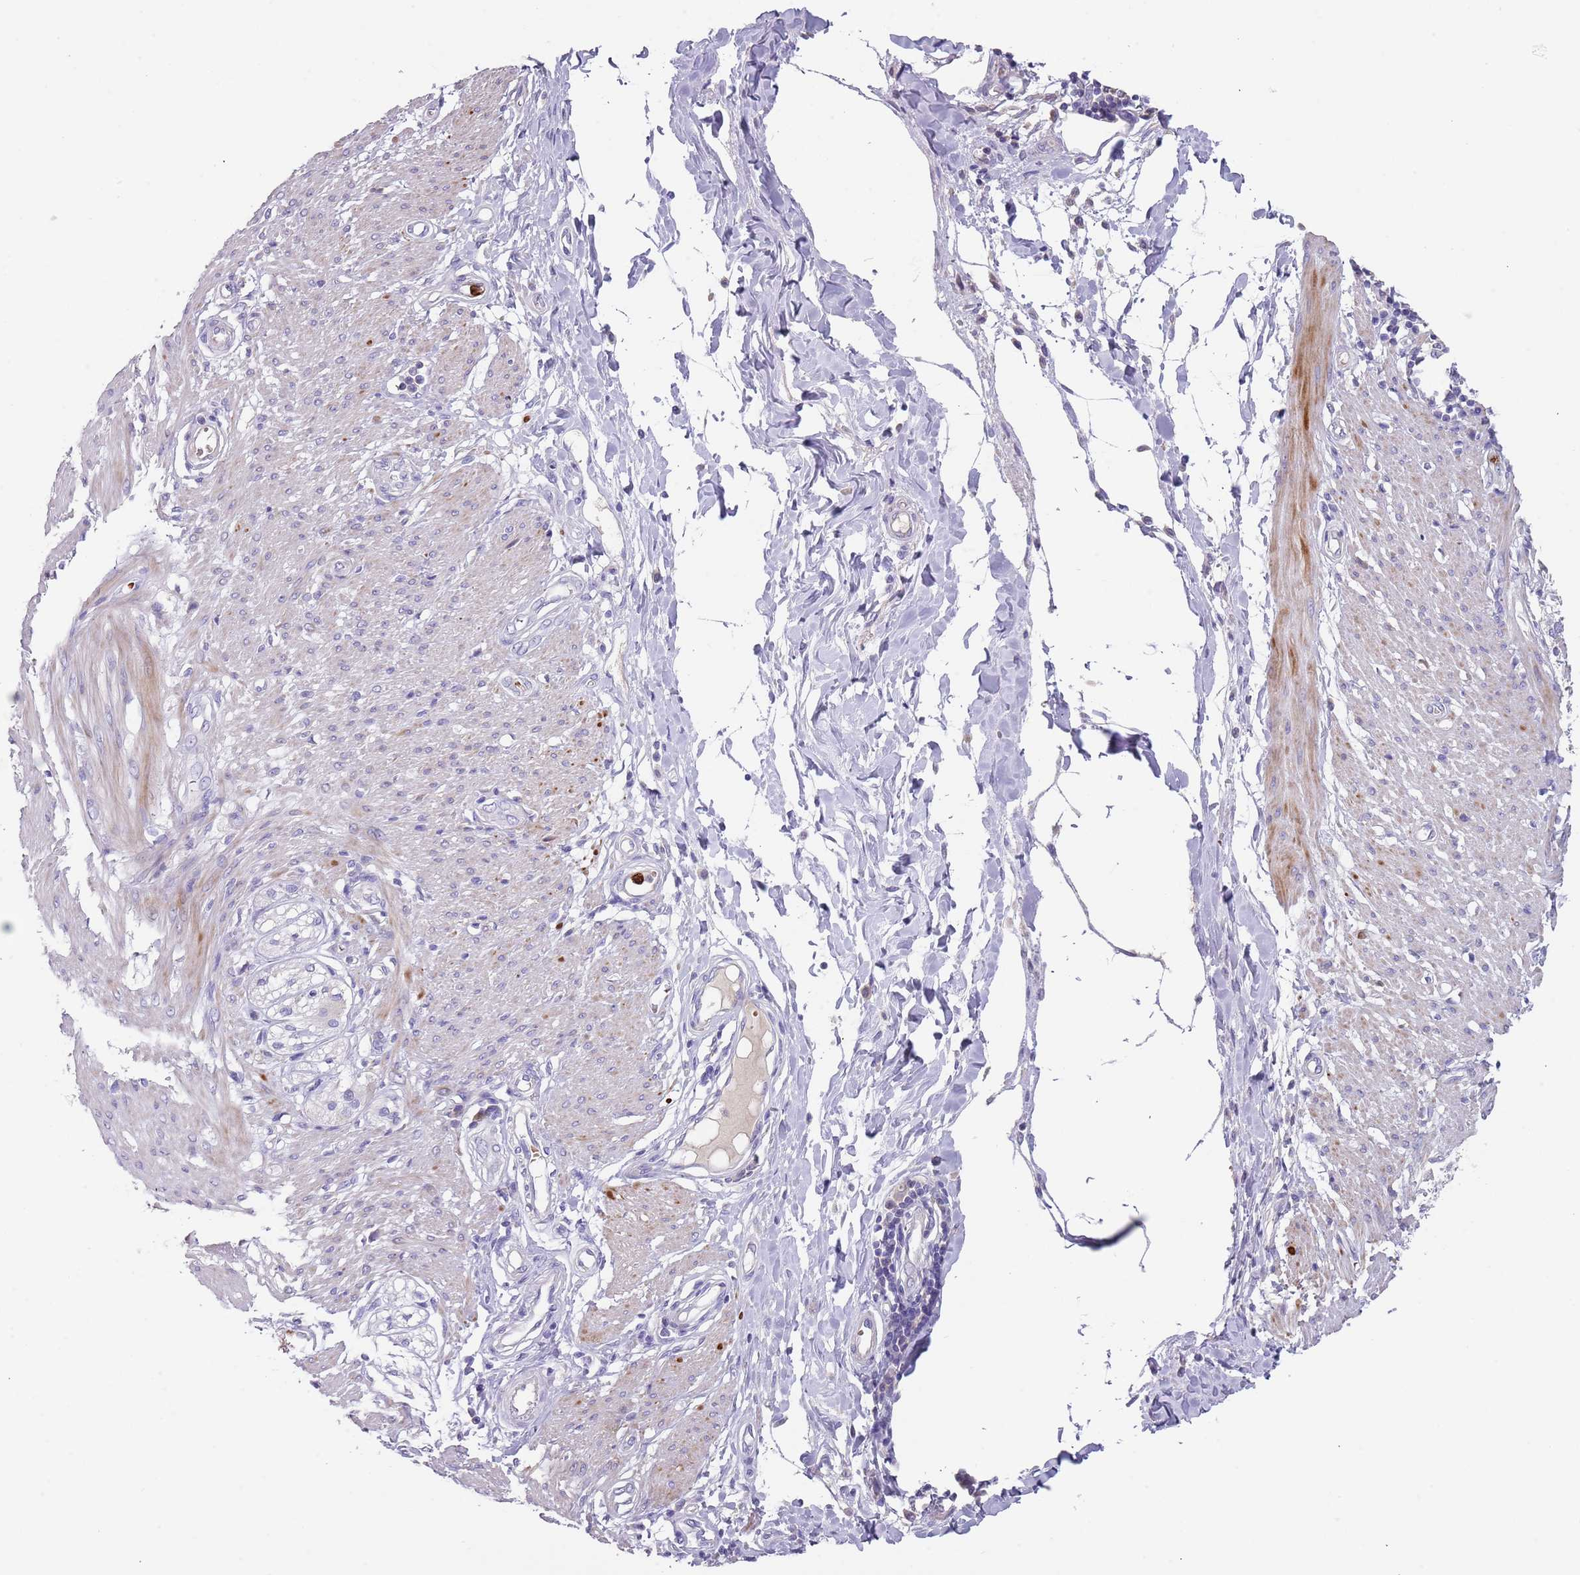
{"staining": {"intensity": "moderate", "quantity": "<25%", "location": "cytoplasmic/membranous"}, "tissue": "smooth muscle", "cell_type": "Smooth muscle cells", "image_type": "normal", "snomed": [{"axis": "morphology", "description": "Normal tissue, NOS"}, {"axis": "morphology", "description": "Adenocarcinoma, NOS"}, {"axis": "topography", "description": "Colon"}, {"axis": "topography", "description": "Peripheral nerve tissue"}], "caption": "Immunohistochemical staining of unremarkable human smooth muscle reveals <25% levels of moderate cytoplasmic/membranous protein staining in about <25% of smooth muscle cells.", "gene": "TMEM251", "patient": {"sex": "male", "age": 14}}